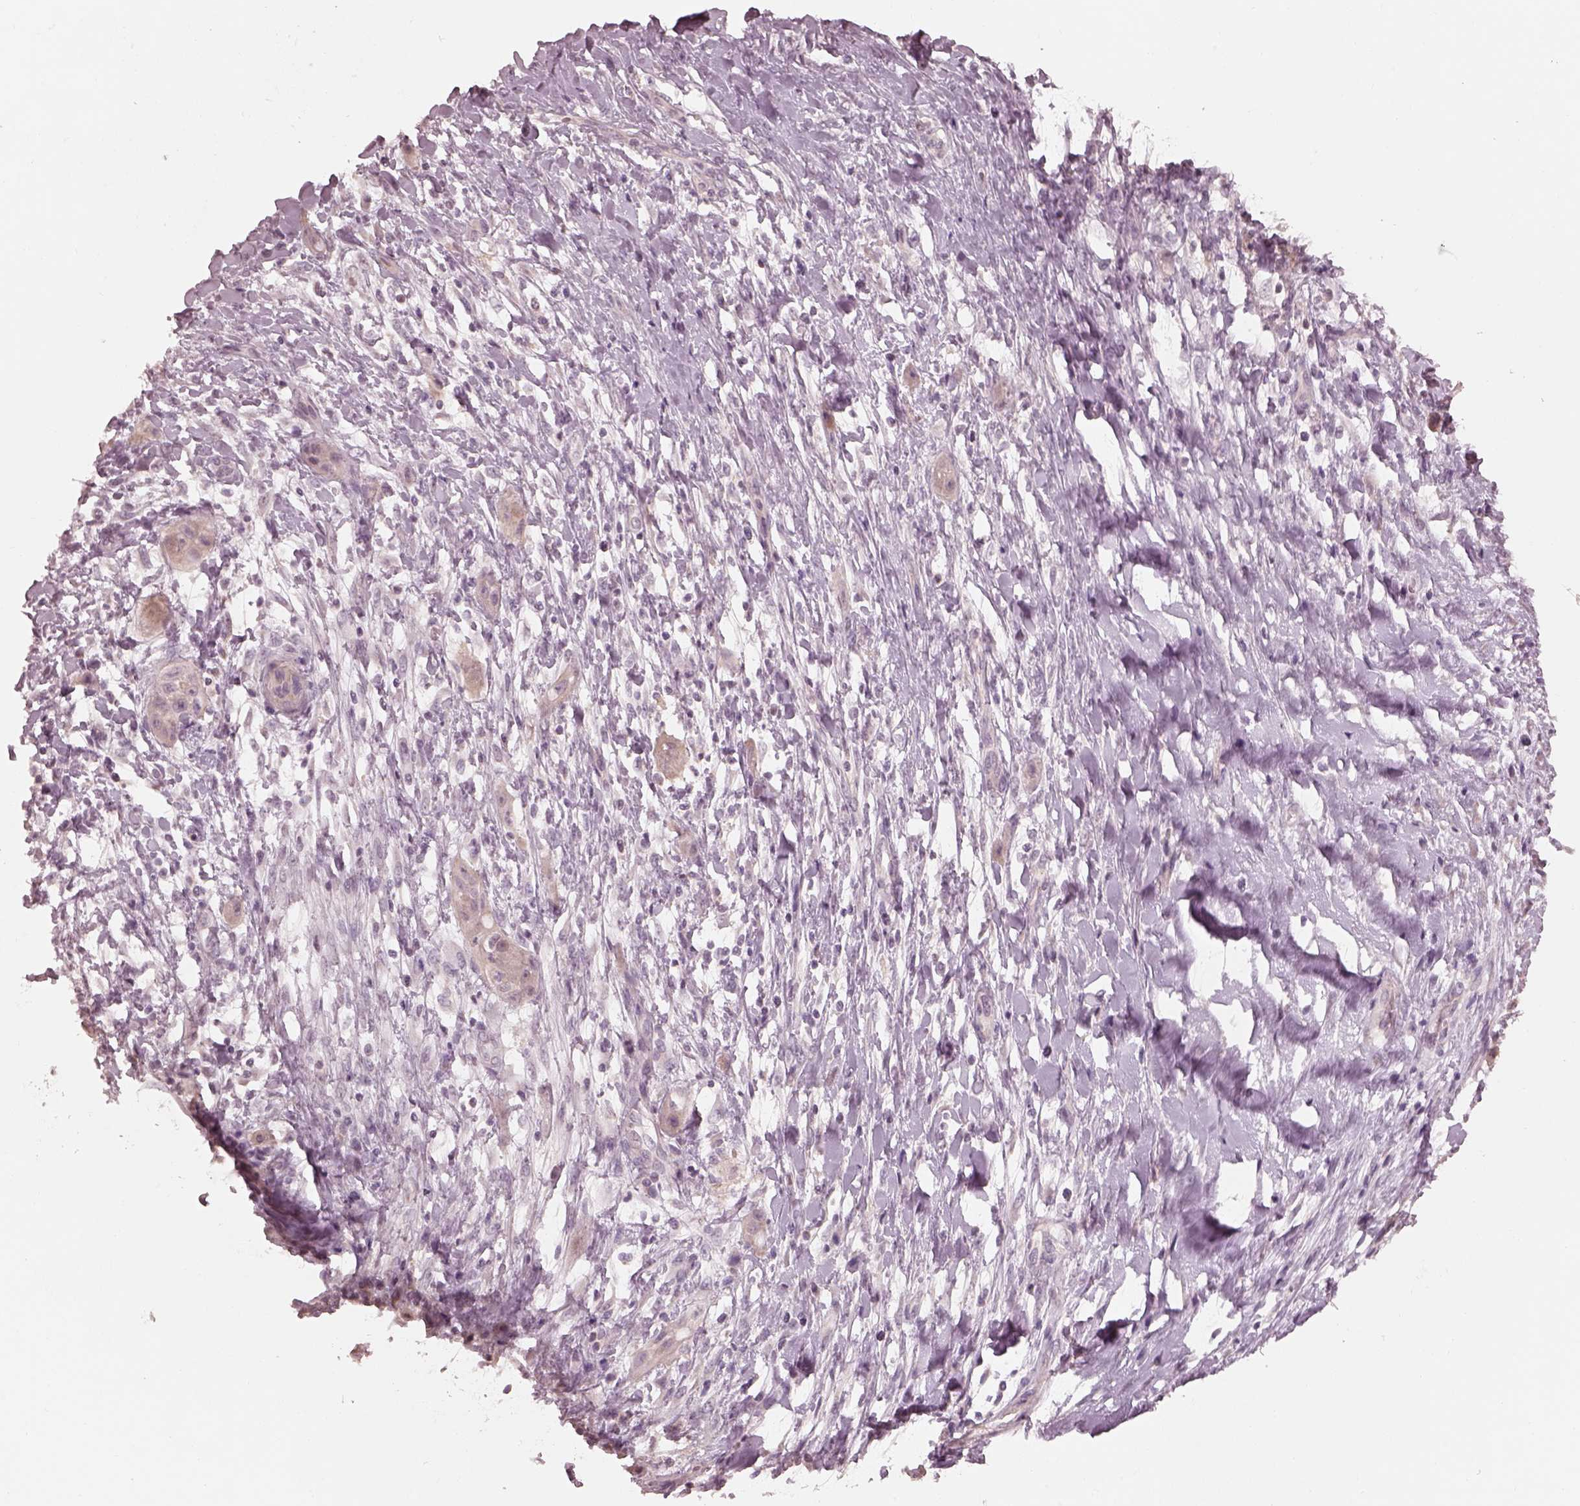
{"staining": {"intensity": "negative", "quantity": "none", "location": "none"}, "tissue": "skin cancer", "cell_type": "Tumor cells", "image_type": "cancer", "snomed": [{"axis": "morphology", "description": "Squamous cell carcinoma, NOS"}, {"axis": "topography", "description": "Skin"}], "caption": "The immunohistochemistry (IHC) histopathology image has no significant expression in tumor cells of skin squamous cell carcinoma tissue.", "gene": "SLC25A46", "patient": {"sex": "male", "age": 62}}